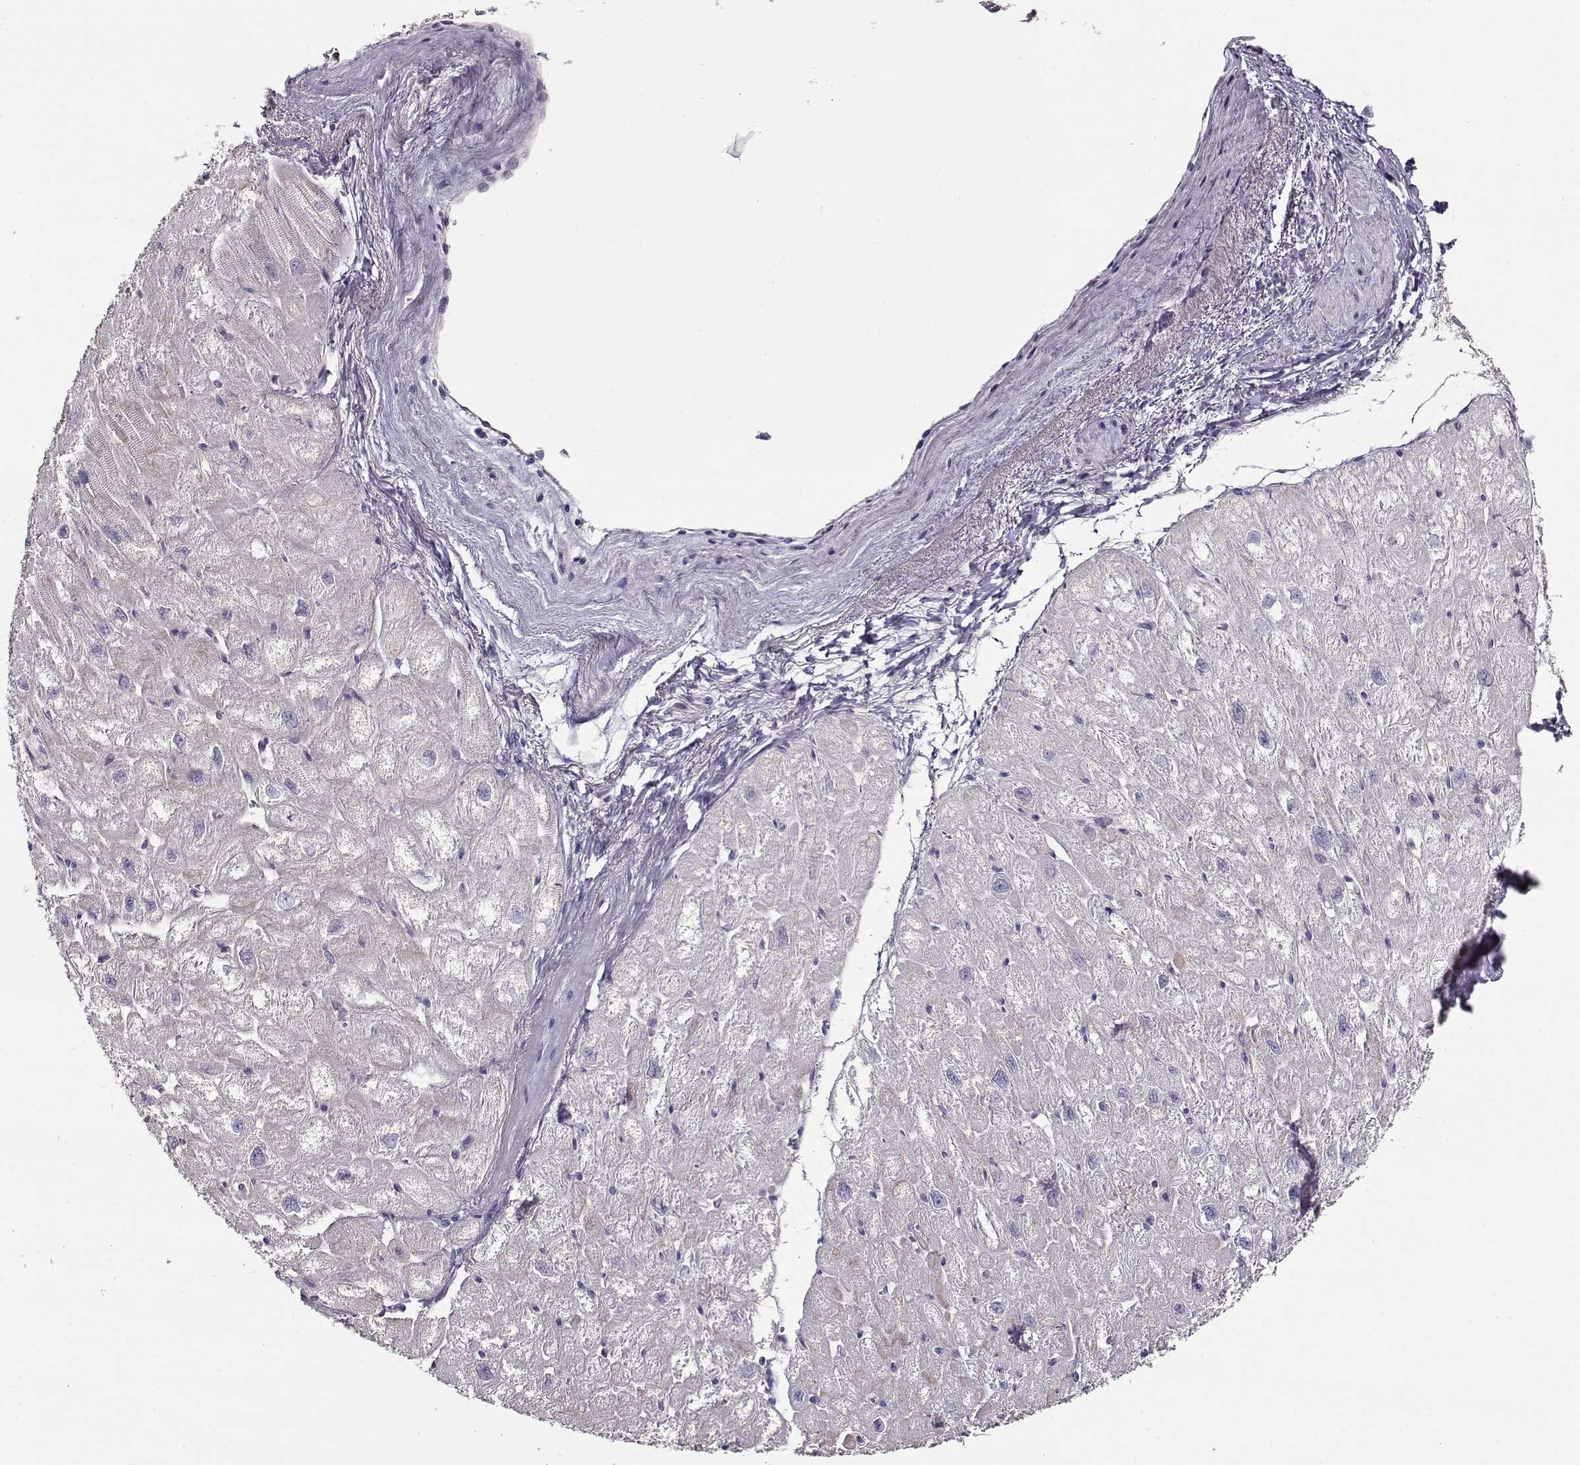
{"staining": {"intensity": "negative", "quantity": "none", "location": "none"}, "tissue": "heart muscle", "cell_type": "Cardiomyocytes", "image_type": "normal", "snomed": [{"axis": "morphology", "description": "Normal tissue, NOS"}, {"axis": "topography", "description": "Heart"}], "caption": "Immunohistochemical staining of unremarkable human heart muscle reveals no significant staining in cardiomyocytes. (DAB immunohistochemistry (IHC) visualized using brightfield microscopy, high magnification).", "gene": "NDRG4", "patient": {"sex": "male", "age": 61}}